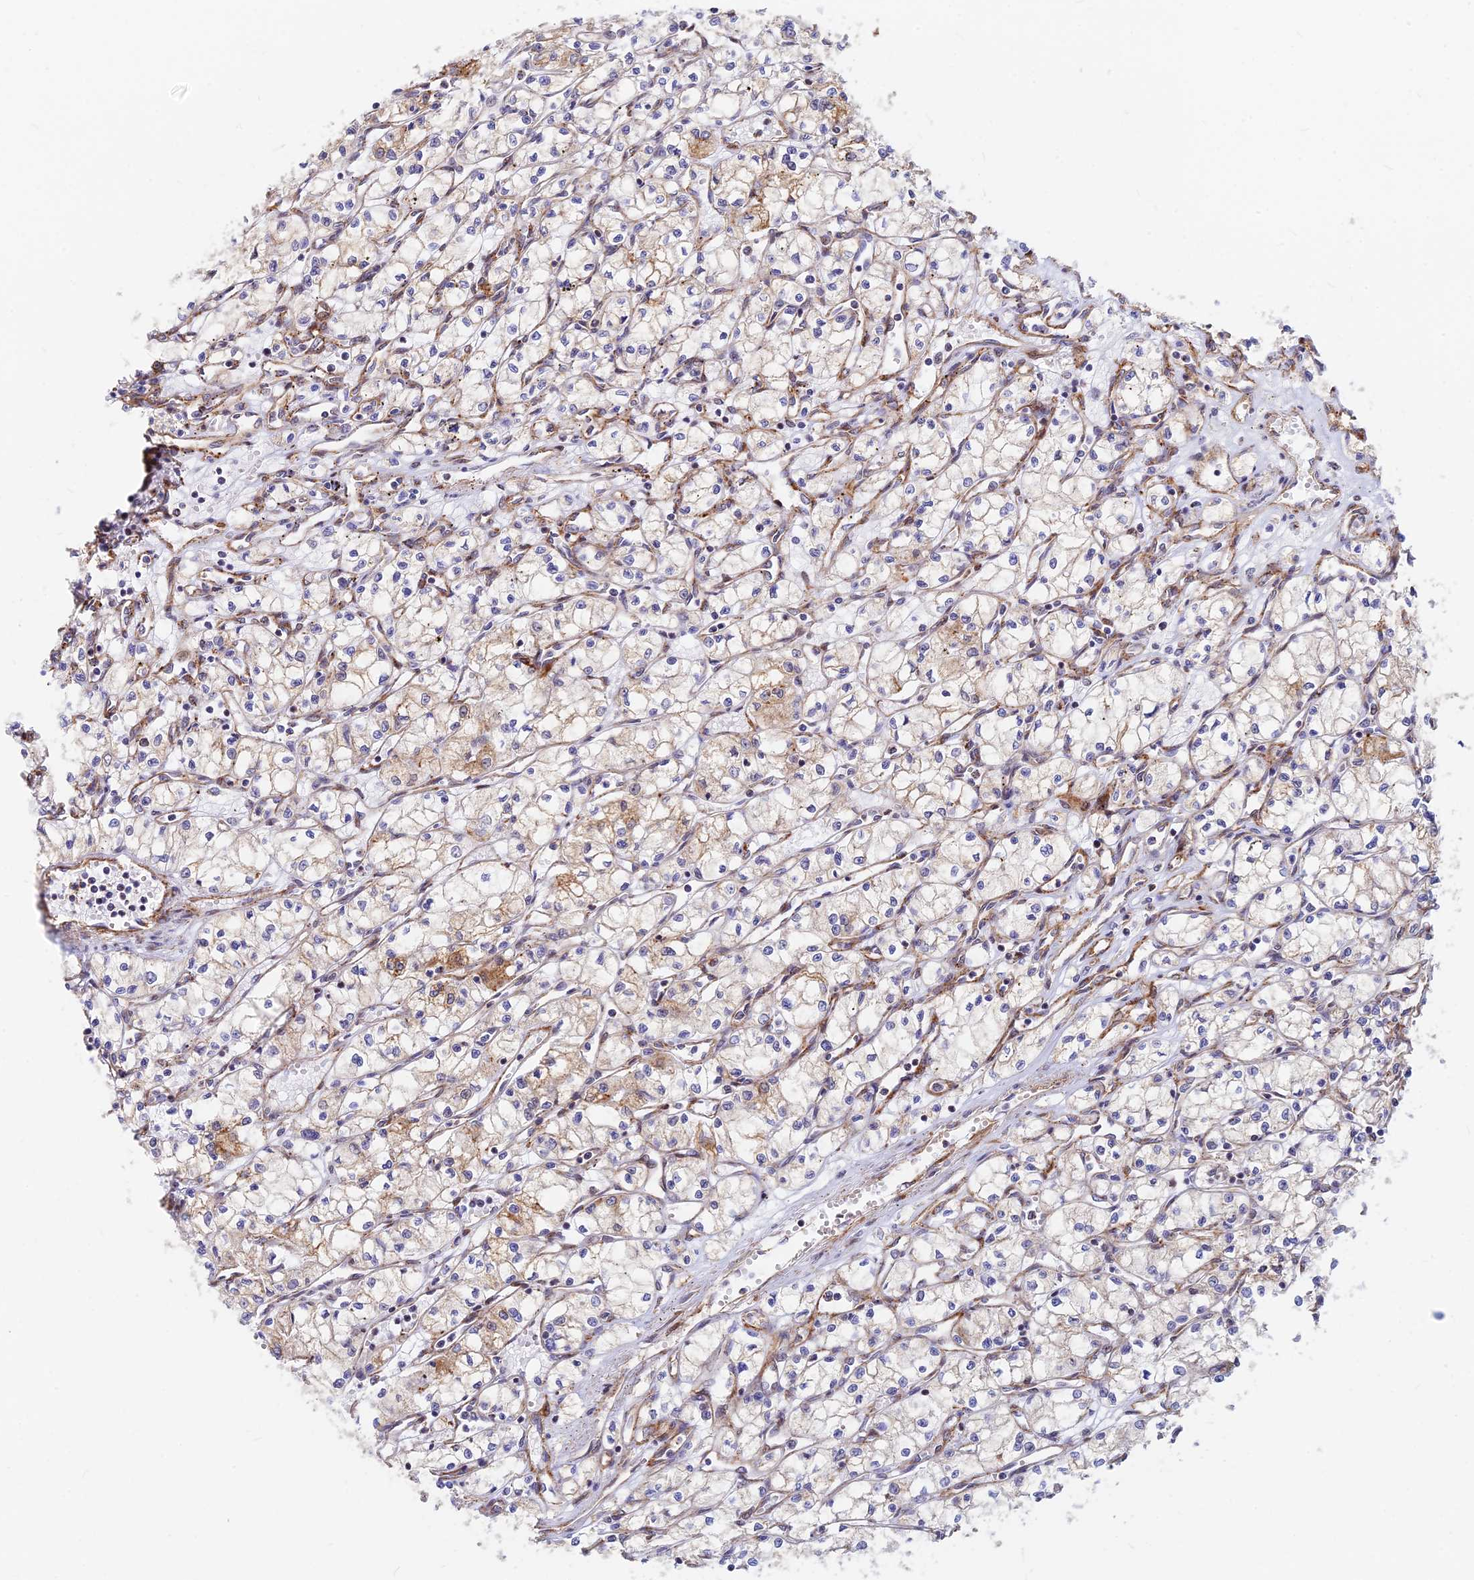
{"staining": {"intensity": "weak", "quantity": "<25%", "location": "cytoplasmic/membranous"}, "tissue": "renal cancer", "cell_type": "Tumor cells", "image_type": "cancer", "snomed": [{"axis": "morphology", "description": "Adenocarcinoma, NOS"}, {"axis": "topography", "description": "Kidney"}], "caption": "Renal adenocarcinoma stained for a protein using immunohistochemistry (IHC) demonstrates no staining tumor cells.", "gene": "VSTM2L", "patient": {"sex": "male", "age": 59}}